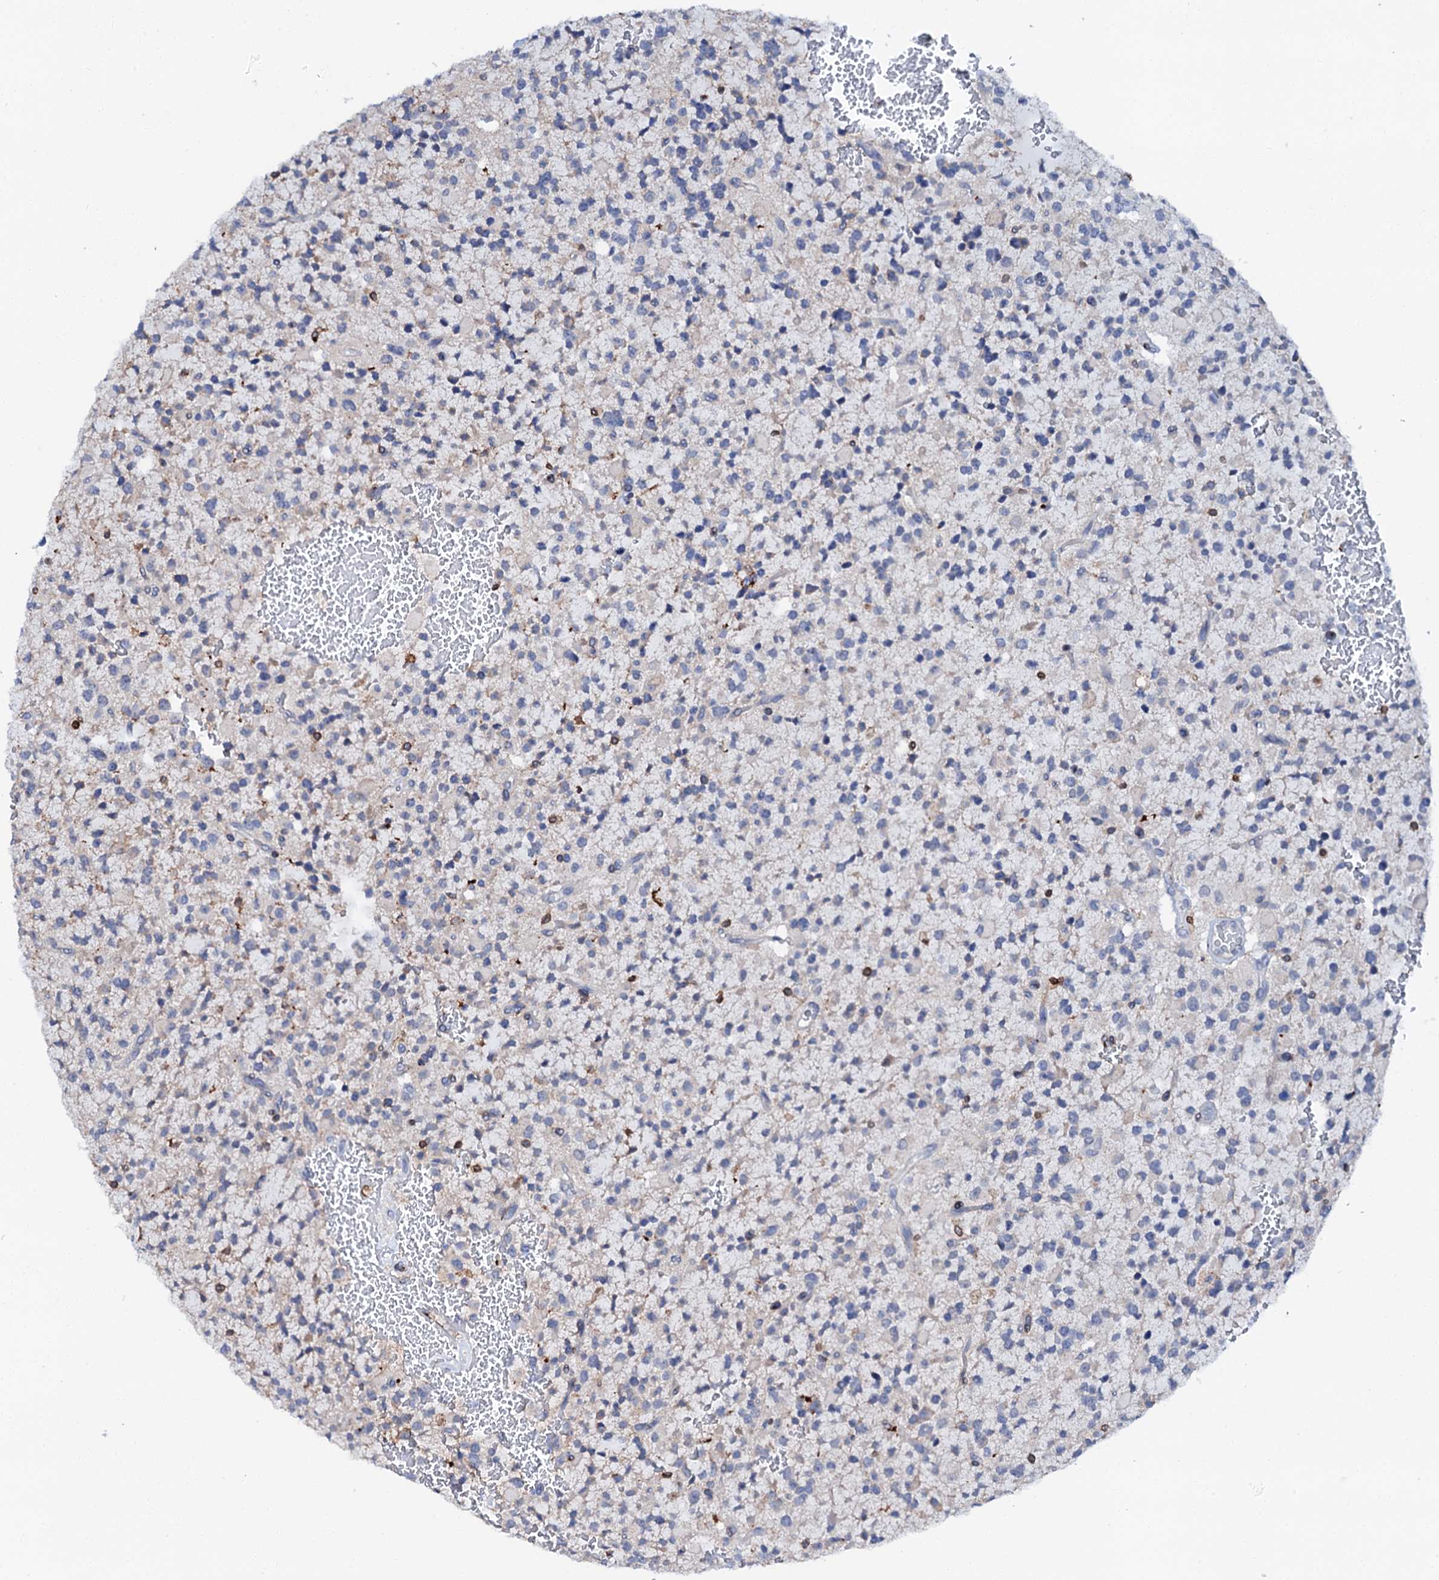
{"staining": {"intensity": "negative", "quantity": "none", "location": "none"}, "tissue": "glioma", "cell_type": "Tumor cells", "image_type": "cancer", "snomed": [{"axis": "morphology", "description": "Glioma, malignant, High grade"}, {"axis": "topography", "description": "Brain"}], "caption": "This is an immunohistochemistry (IHC) histopathology image of malignant glioma (high-grade). There is no staining in tumor cells.", "gene": "MED13L", "patient": {"sex": "male", "age": 34}}